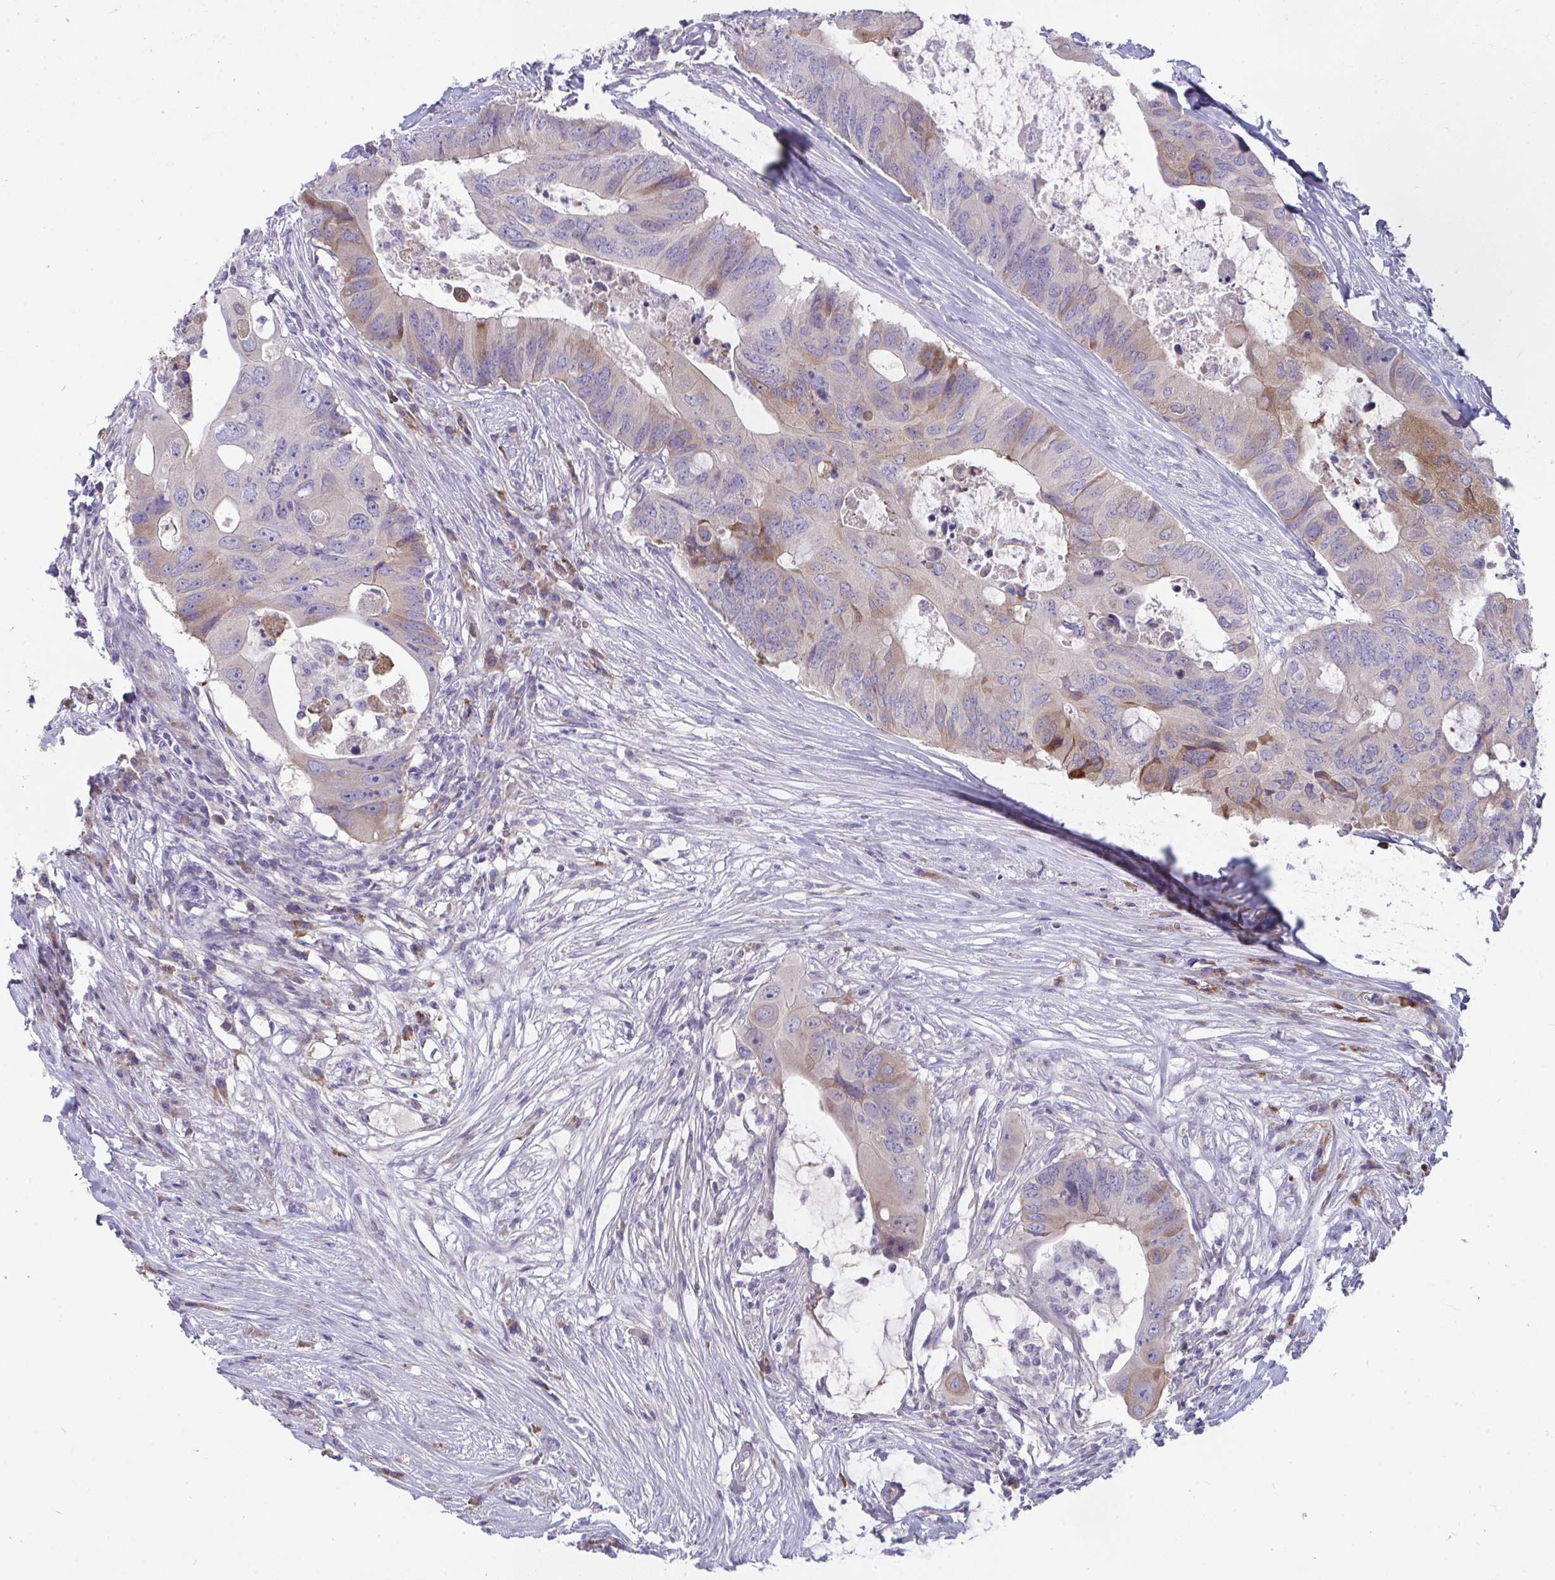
{"staining": {"intensity": "weak", "quantity": "<25%", "location": "cytoplasmic/membranous"}, "tissue": "colorectal cancer", "cell_type": "Tumor cells", "image_type": "cancer", "snomed": [{"axis": "morphology", "description": "Adenocarcinoma, NOS"}, {"axis": "topography", "description": "Colon"}], "caption": "Immunohistochemistry of colorectal cancer (adenocarcinoma) reveals no expression in tumor cells.", "gene": "PIGZ", "patient": {"sex": "male", "age": 71}}